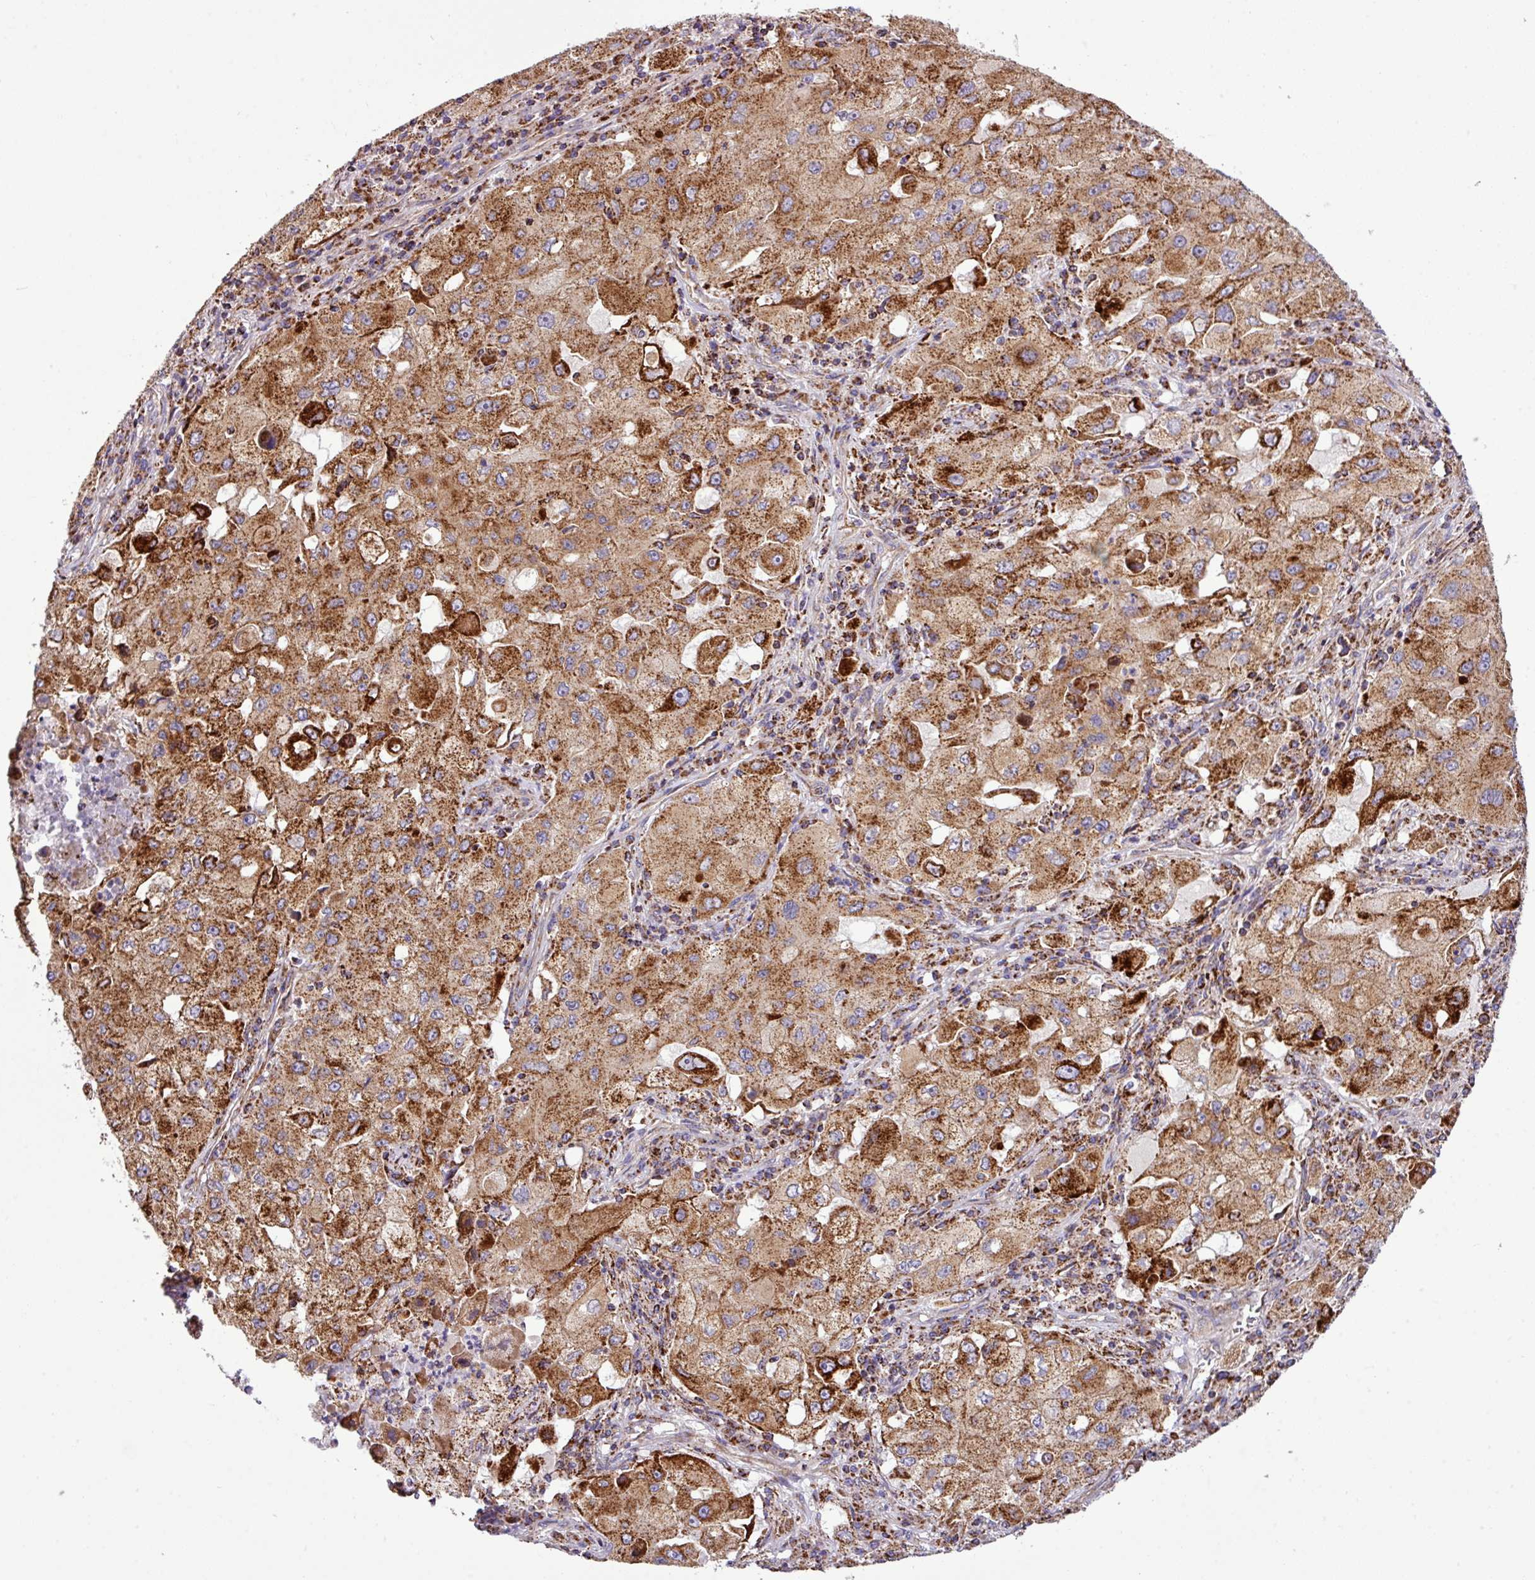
{"staining": {"intensity": "strong", "quantity": ">75%", "location": "cytoplasmic/membranous"}, "tissue": "lung cancer", "cell_type": "Tumor cells", "image_type": "cancer", "snomed": [{"axis": "morphology", "description": "Squamous cell carcinoma, NOS"}, {"axis": "topography", "description": "Lung"}], "caption": "Human lung squamous cell carcinoma stained for a protein (brown) shows strong cytoplasmic/membranous positive expression in about >75% of tumor cells.", "gene": "ZNF569", "patient": {"sex": "male", "age": 63}}